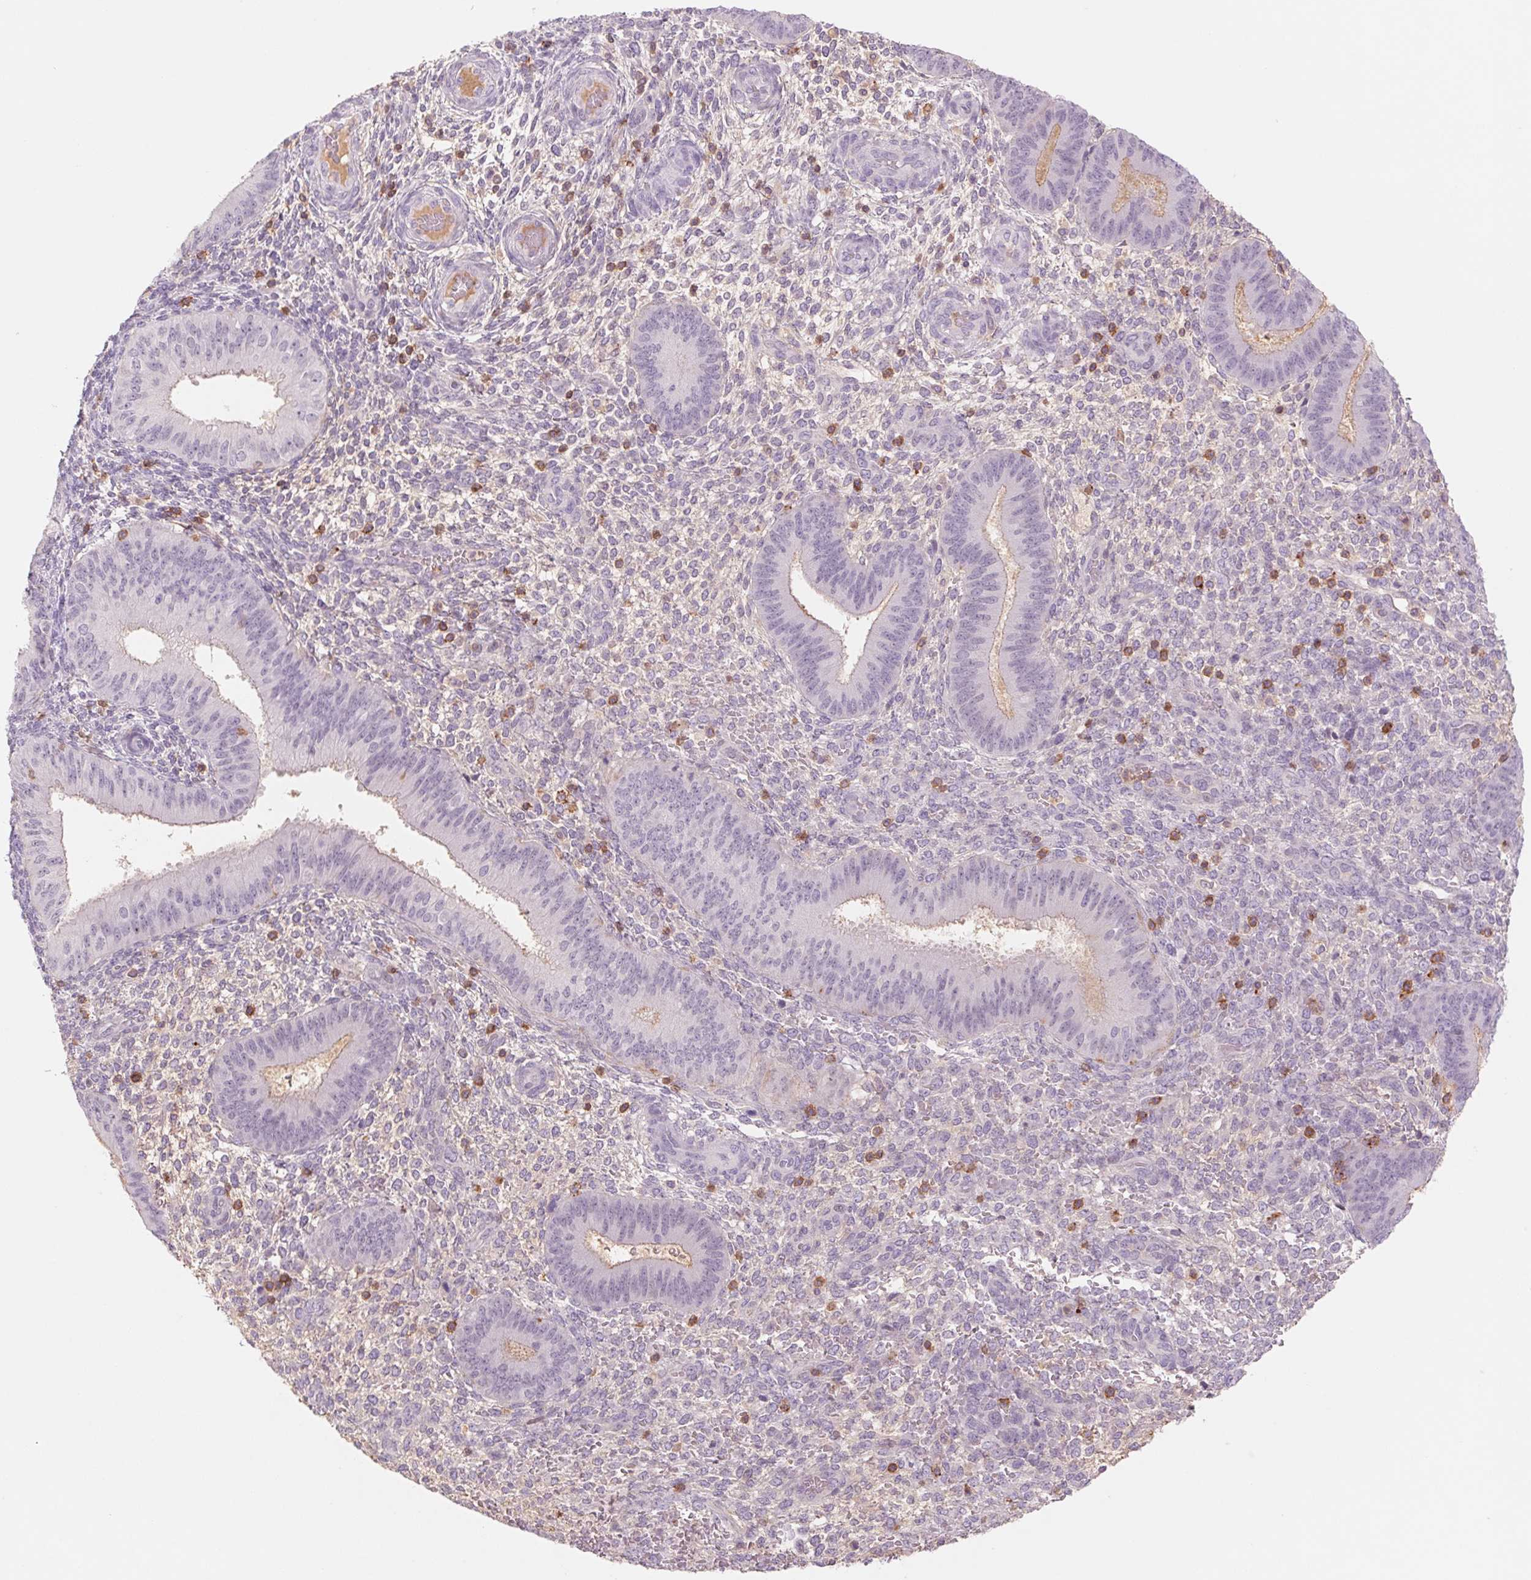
{"staining": {"intensity": "negative", "quantity": "none", "location": "none"}, "tissue": "endometrium", "cell_type": "Cells in endometrial stroma", "image_type": "normal", "snomed": [{"axis": "morphology", "description": "Normal tissue, NOS"}, {"axis": "topography", "description": "Endometrium"}], "caption": "Human endometrium stained for a protein using immunohistochemistry exhibits no positivity in cells in endometrial stroma.", "gene": "KIF26A", "patient": {"sex": "female", "age": 39}}